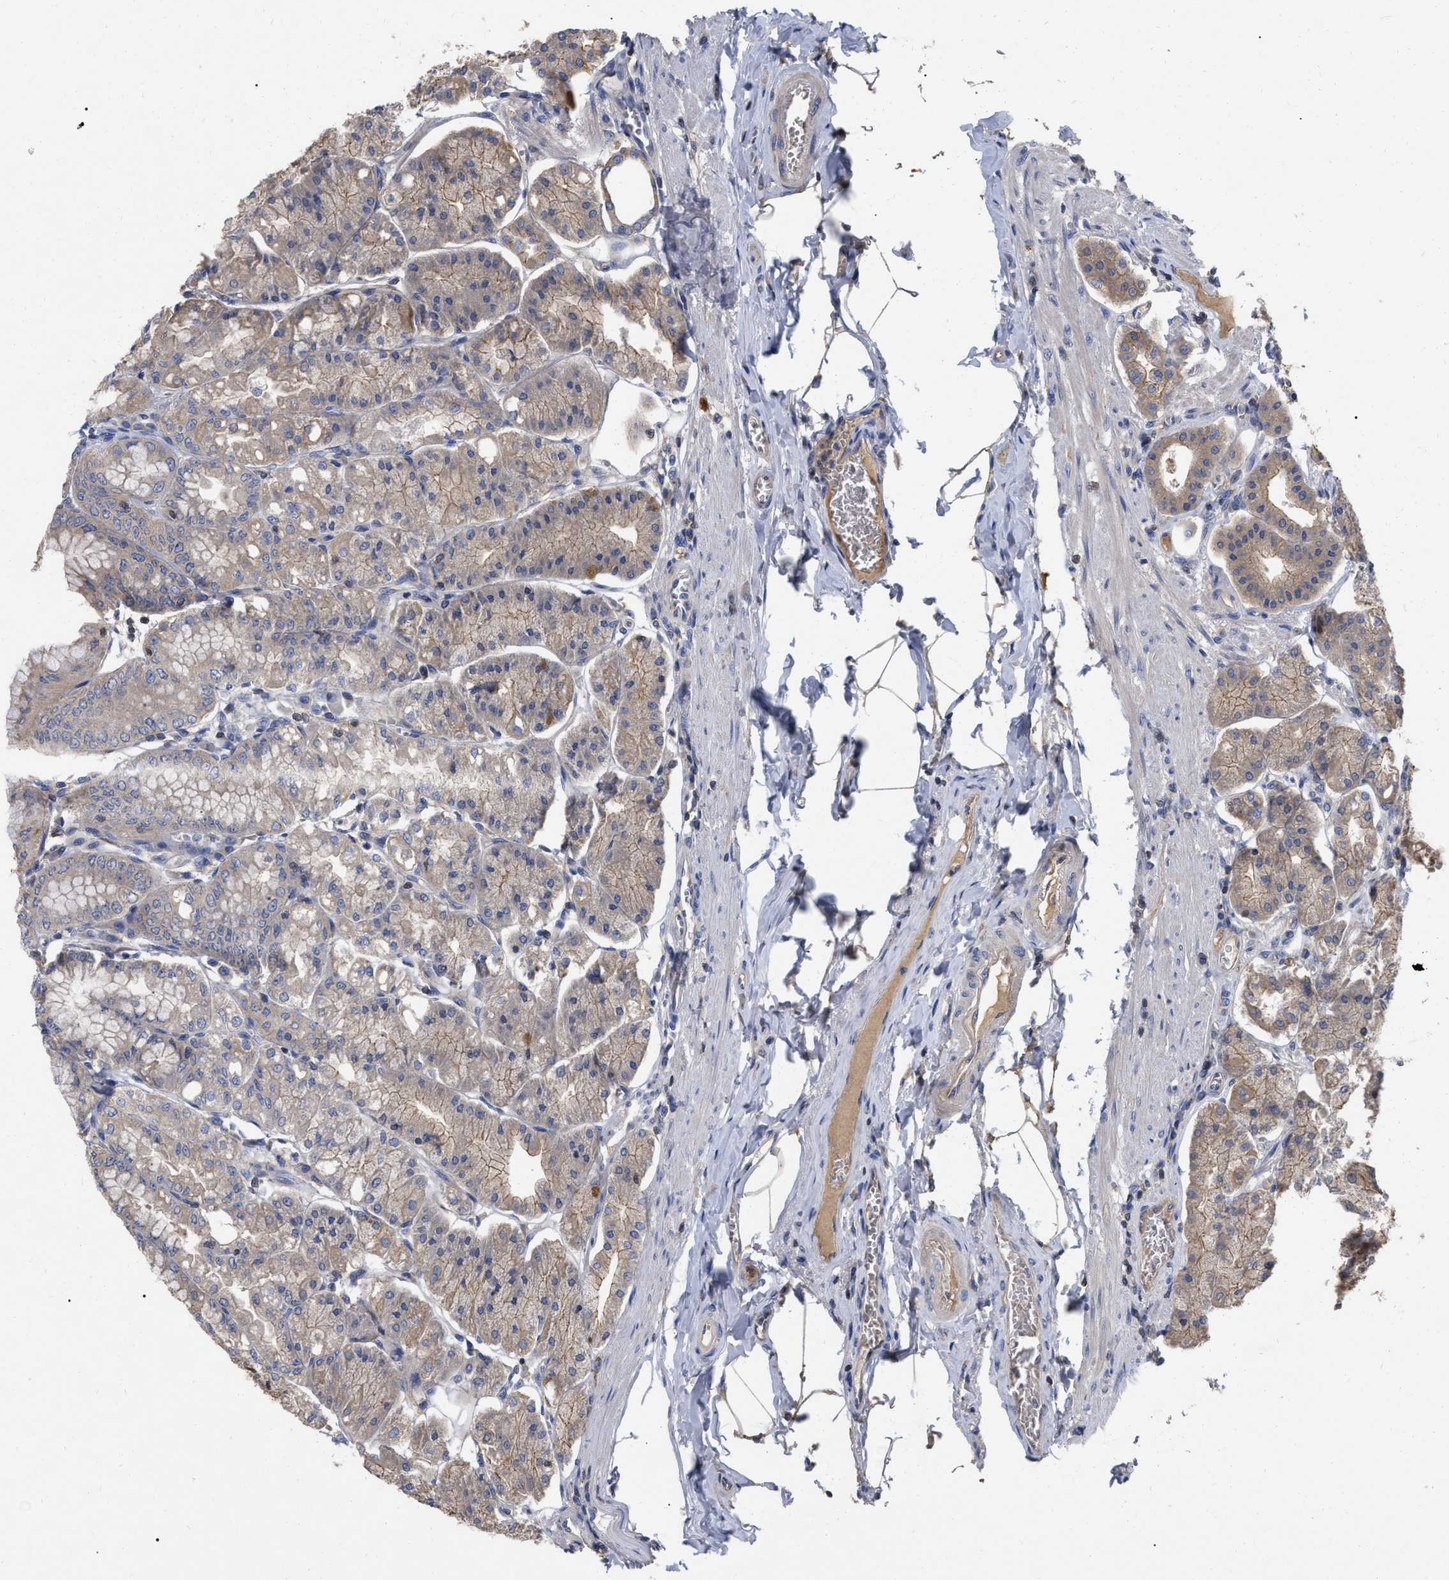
{"staining": {"intensity": "moderate", "quantity": "25%-75%", "location": "cytoplasmic/membranous"}, "tissue": "stomach", "cell_type": "Glandular cells", "image_type": "normal", "snomed": [{"axis": "morphology", "description": "Normal tissue, NOS"}, {"axis": "topography", "description": "Stomach, lower"}], "caption": "Immunohistochemical staining of normal stomach reveals moderate cytoplasmic/membranous protein staining in approximately 25%-75% of glandular cells. Ihc stains the protein in brown and the nuclei are stained blue.", "gene": "RAP1GDS1", "patient": {"sex": "male", "age": 71}}